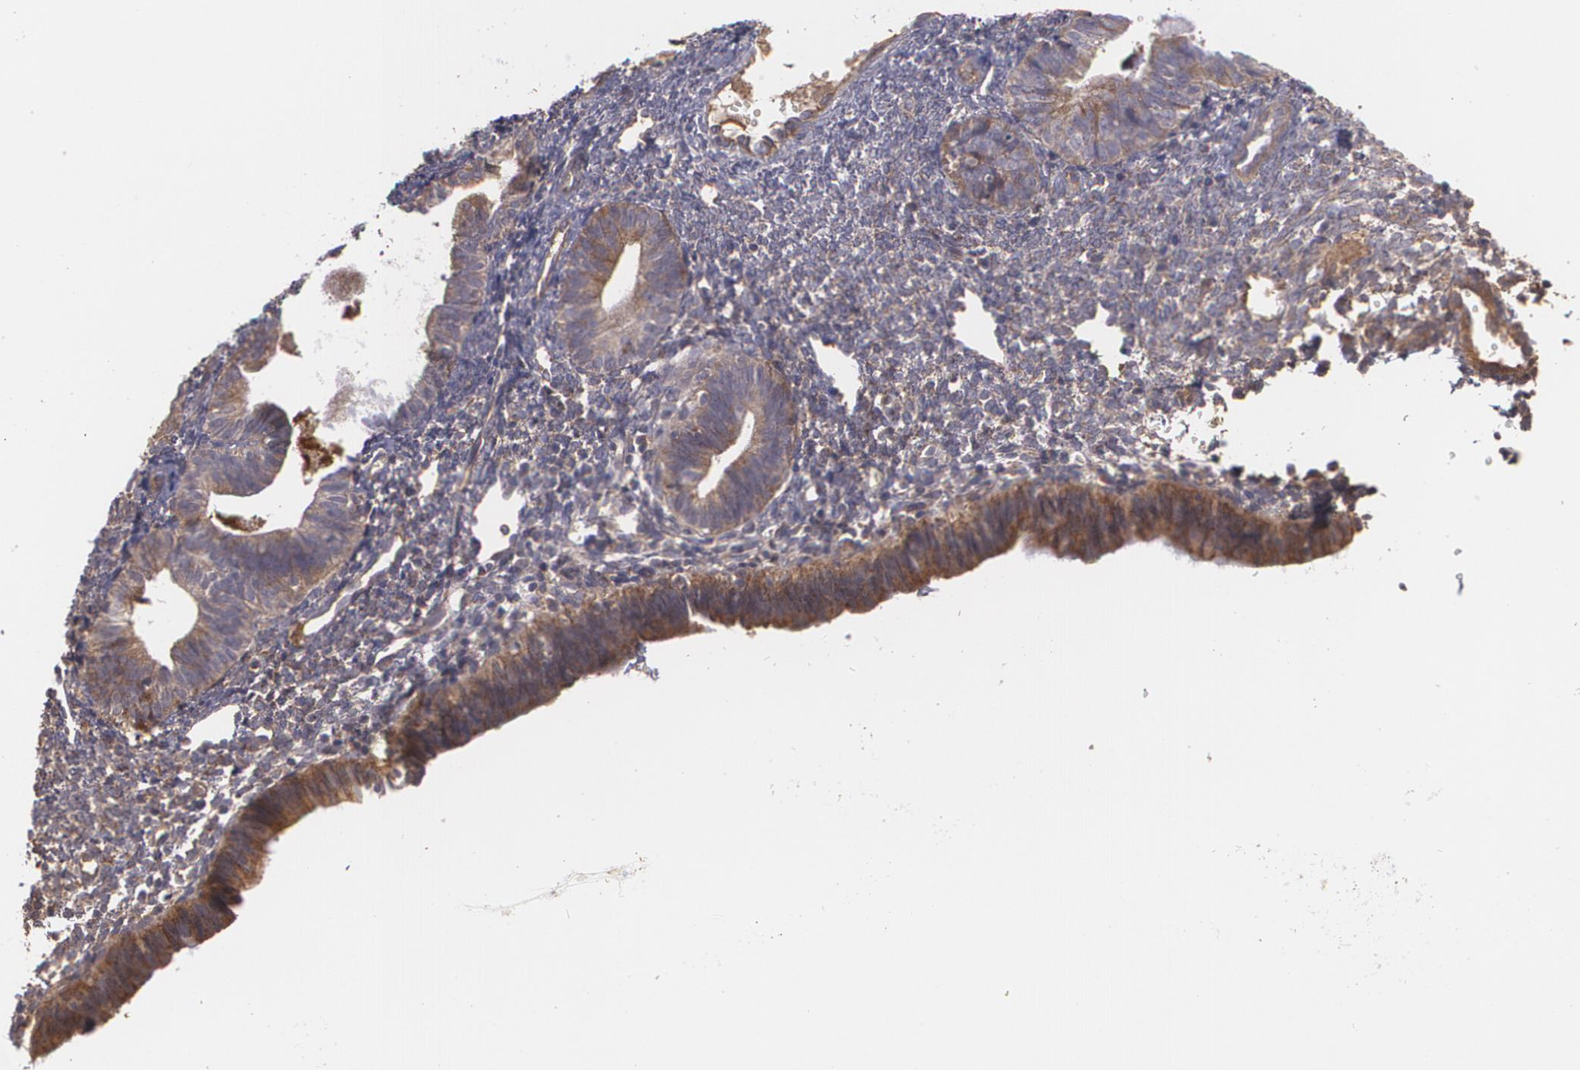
{"staining": {"intensity": "weak", "quantity": "25%-75%", "location": "cytoplasmic/membranous"}, "tissue": "endometrium", "cell_type": "Cells in endometrial stroma", "image_type": "normal", "snomed": [{"axis": "morphology", "description": "Normal tissue, NOS"}, {"axis": "topography", "description": "Endometrium"}], "caption": "This photomicrograph displays normal endometrium stained with immunohistochemistry (IHC) to label a protein in brown. The cytoplasmic/membranous of cells in endometrial stroma show weak positivity for the protein. Nuclei are counter-stained blue.", "gene": "ECE1", "patient": {"sex": "female", "age": 61}}